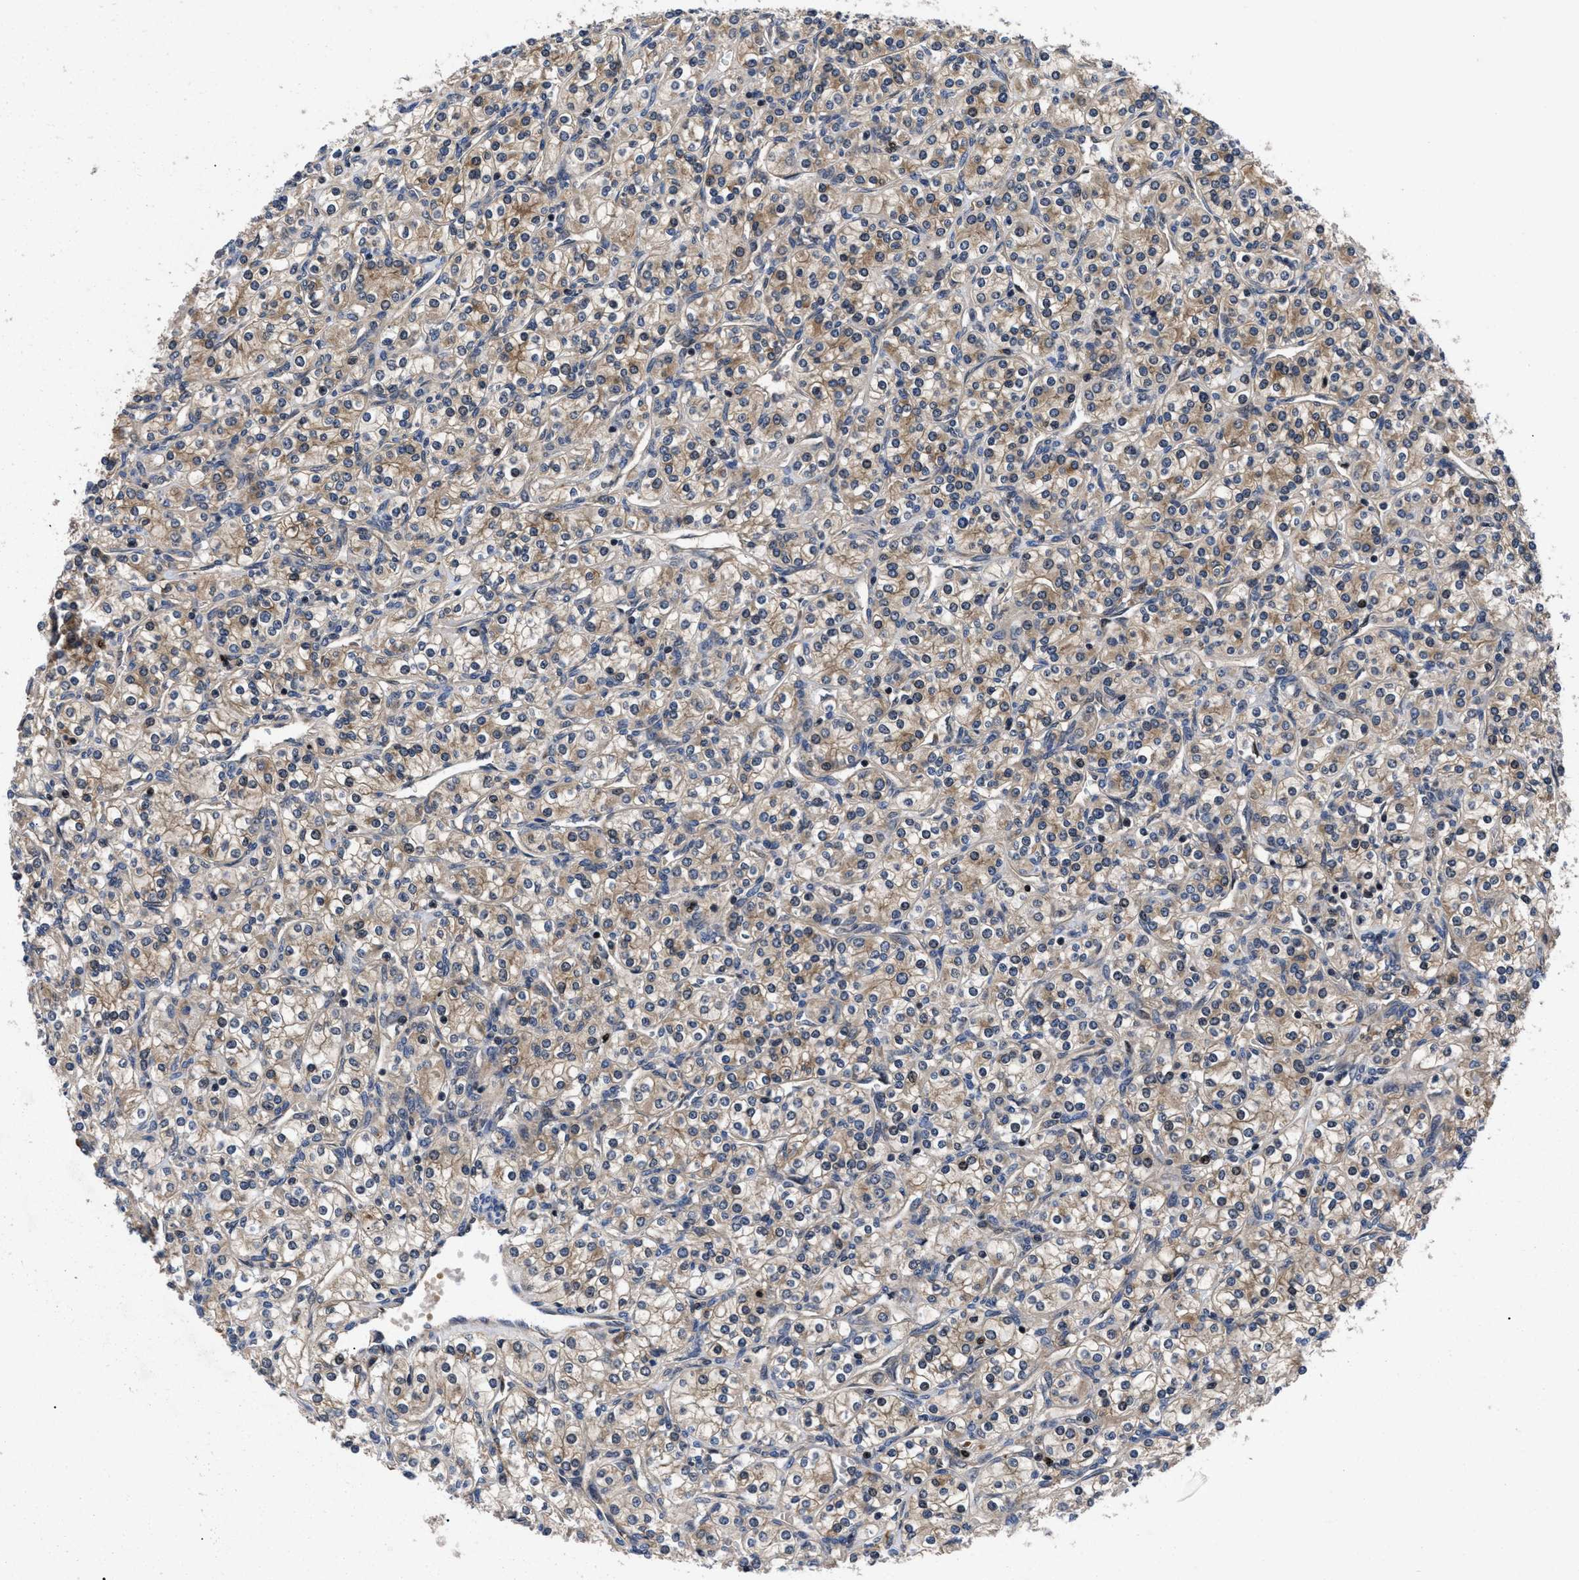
{"staining": {"intensity": "weak", "quantity": ">75%", "location": "cytoplasmic/membranous"}, "tissue": "renal cancer", "cell_type": "Tumor cells", "image_type": "cancer", "snomed": [{"axis": "morphology", "description": "Adenocarcinoma, NOS"}, {"axis": "topography", "description": "Kidney"}], "caption": "Immunohistochemical staining of adenocarcinoma (renal) displays low levels of weak cytoplasmic/membranous protein expression in about >75% of tumor cells. (DAB (3,3'-diaminobenzidine) IHC, brown staining for protein, blue staining for nuclei).", "gene": "FAM200A", "patient": {"sex": "male", "age": 77}}